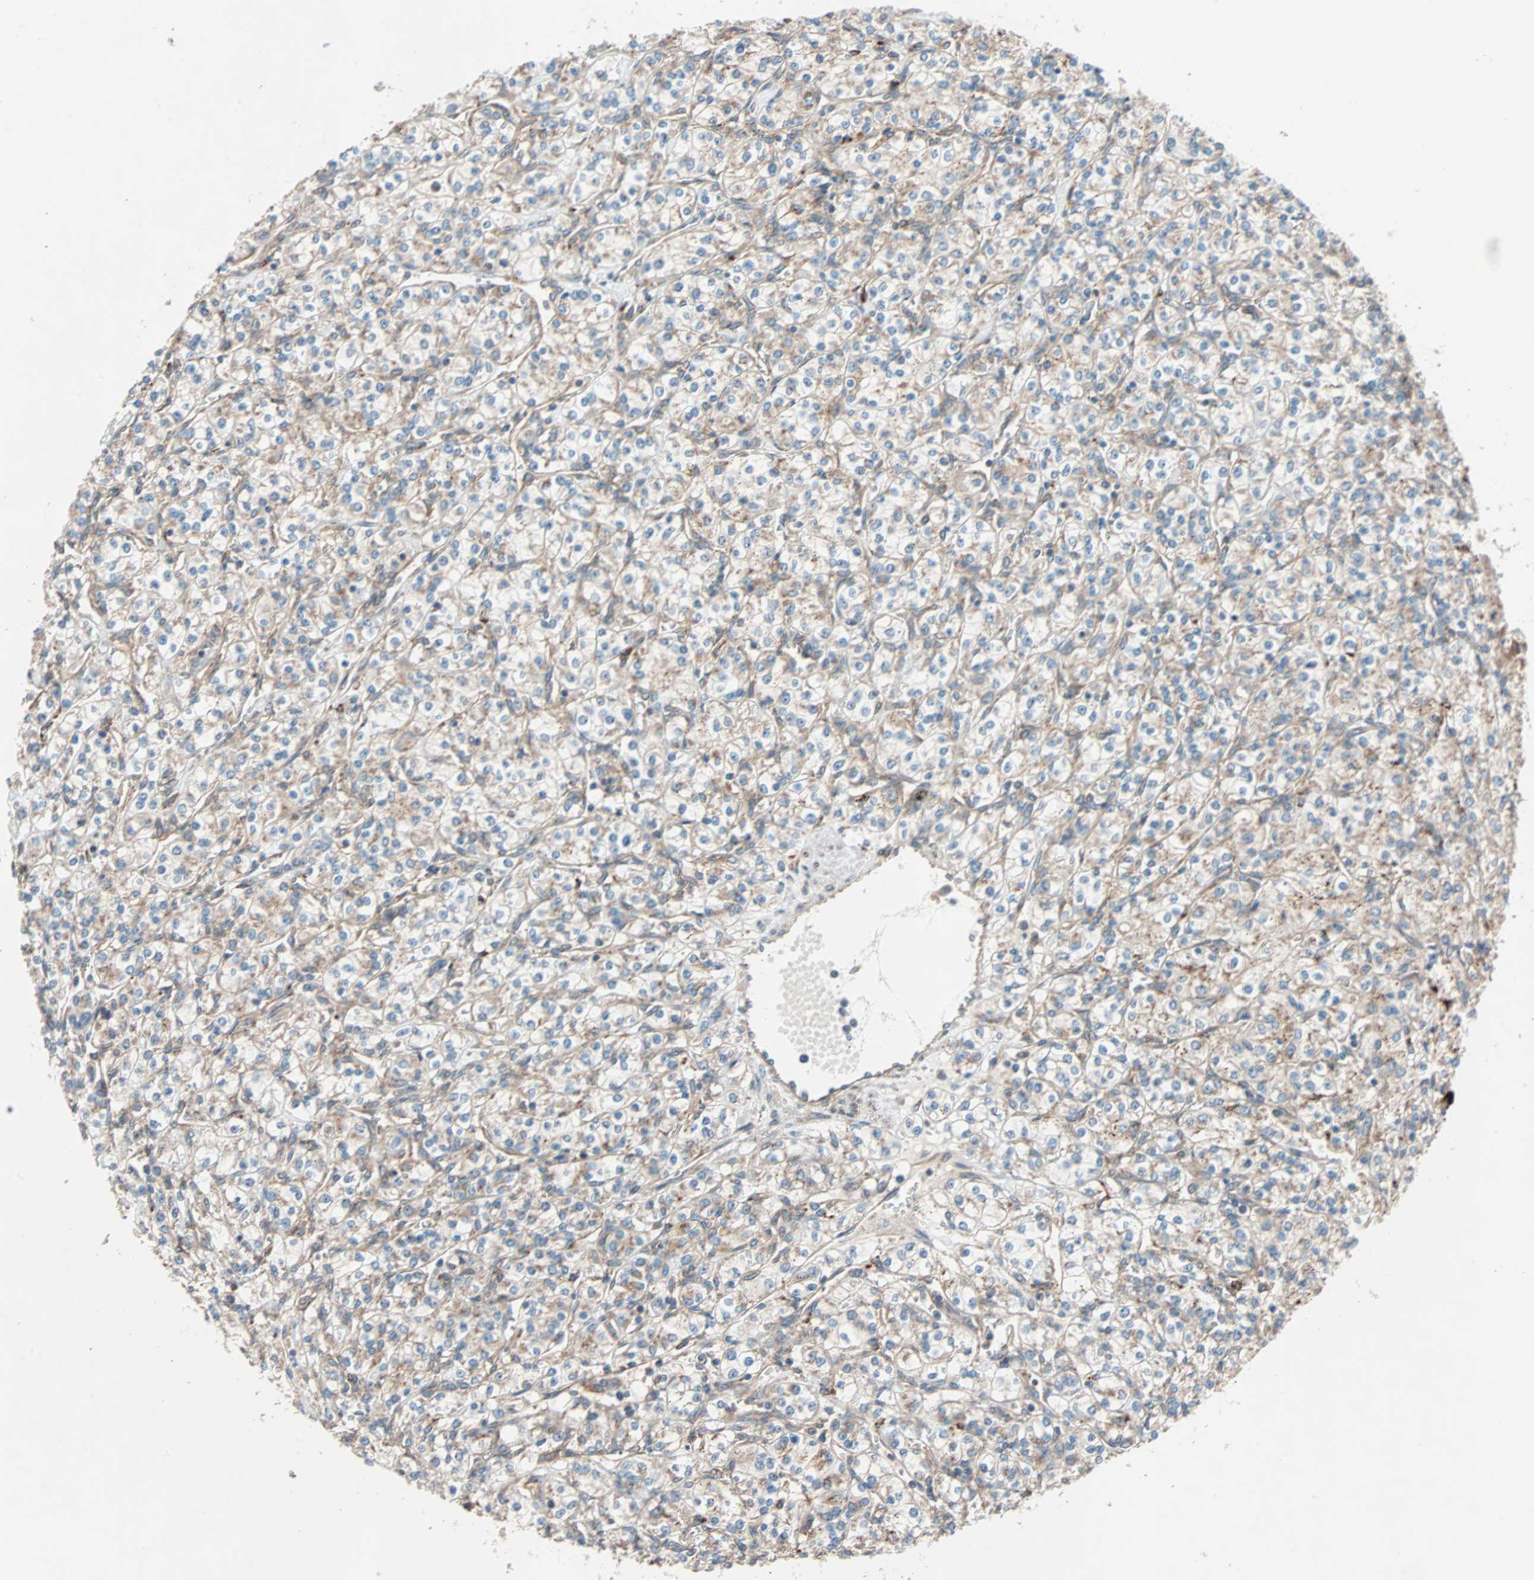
{"staining": {"intensity": "weak", "quantity": ">75%", "location": "cytoplasmic/membranous"}, "tissue": "renal cancer", "cell_type": "Tumor cells", "image_type": "cancer", "snomed": [{"axis": "morphology", "description": "Adenocarcinoma, NOS"}, {"axis": "topography", "description": "Kidney"}], "caption": "DAB immunohistochemical staining of human renal cancer demonstrates weak cytoplasmic/membranous protein staining in approximately >75% of tumor cells.", "gene": "PHYH", "patient": {"sex": "male", "age": 77}}